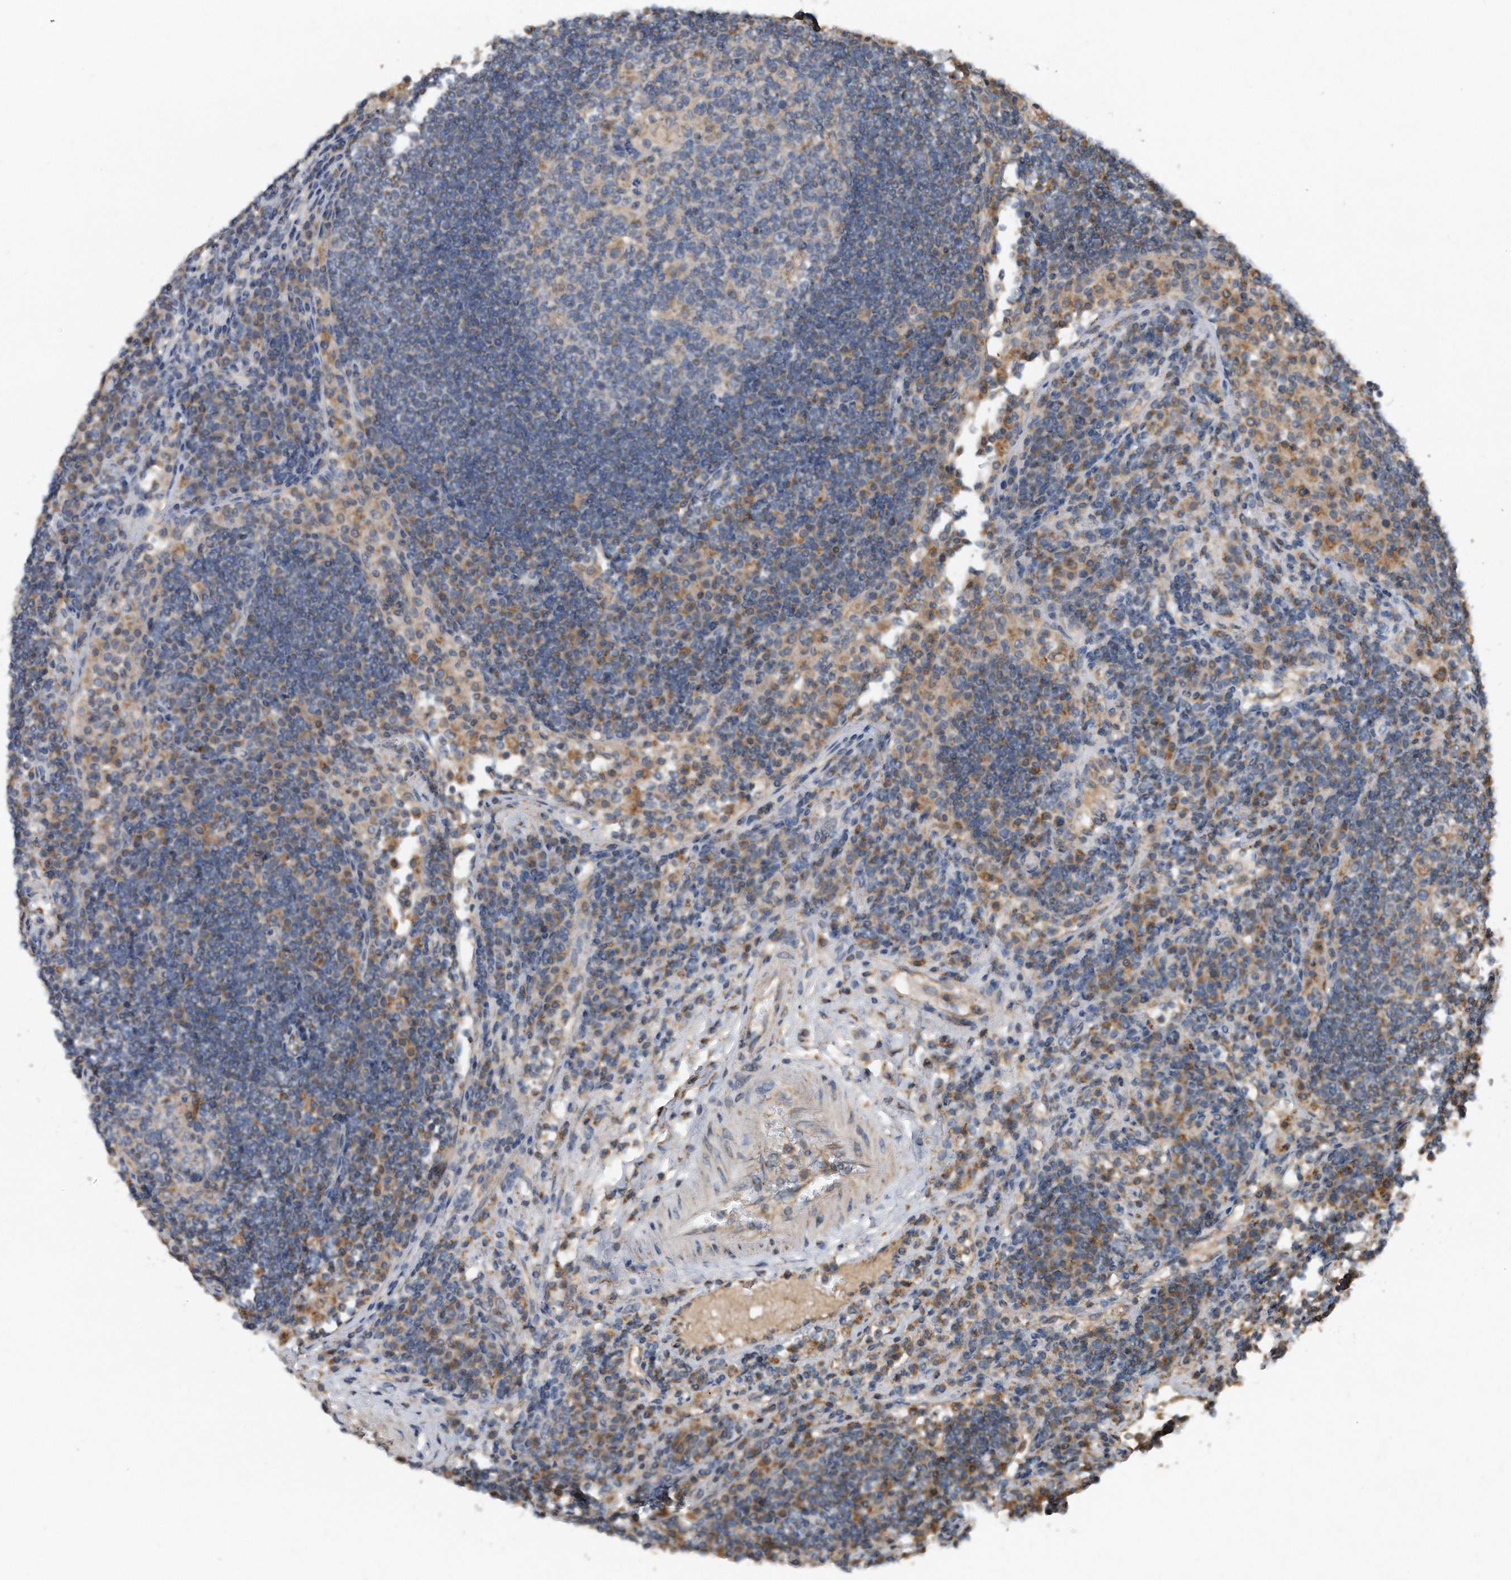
{"staining": {"intensity": "weak", "quantity": "25%-75%", "location": "cytoplasmic/membranous"}, "tissue": "lymph node", "cell_type": "Germinal center cells", "image_type": "normal", "snomed": [{"axis": "morphology", "description": "Normal tissue, NOS"}, {"axis": "topography", "description": "Lymph node"}], "caption": "The photomicrograph displays immunohistochemical staining of benign lymph node. There is weak cytoplasmic/membranous staining is appreciated in about 25%-75% of germinal center cells.", "gene": "SDHA", "patient": {"sex": "female", "age": 53}}